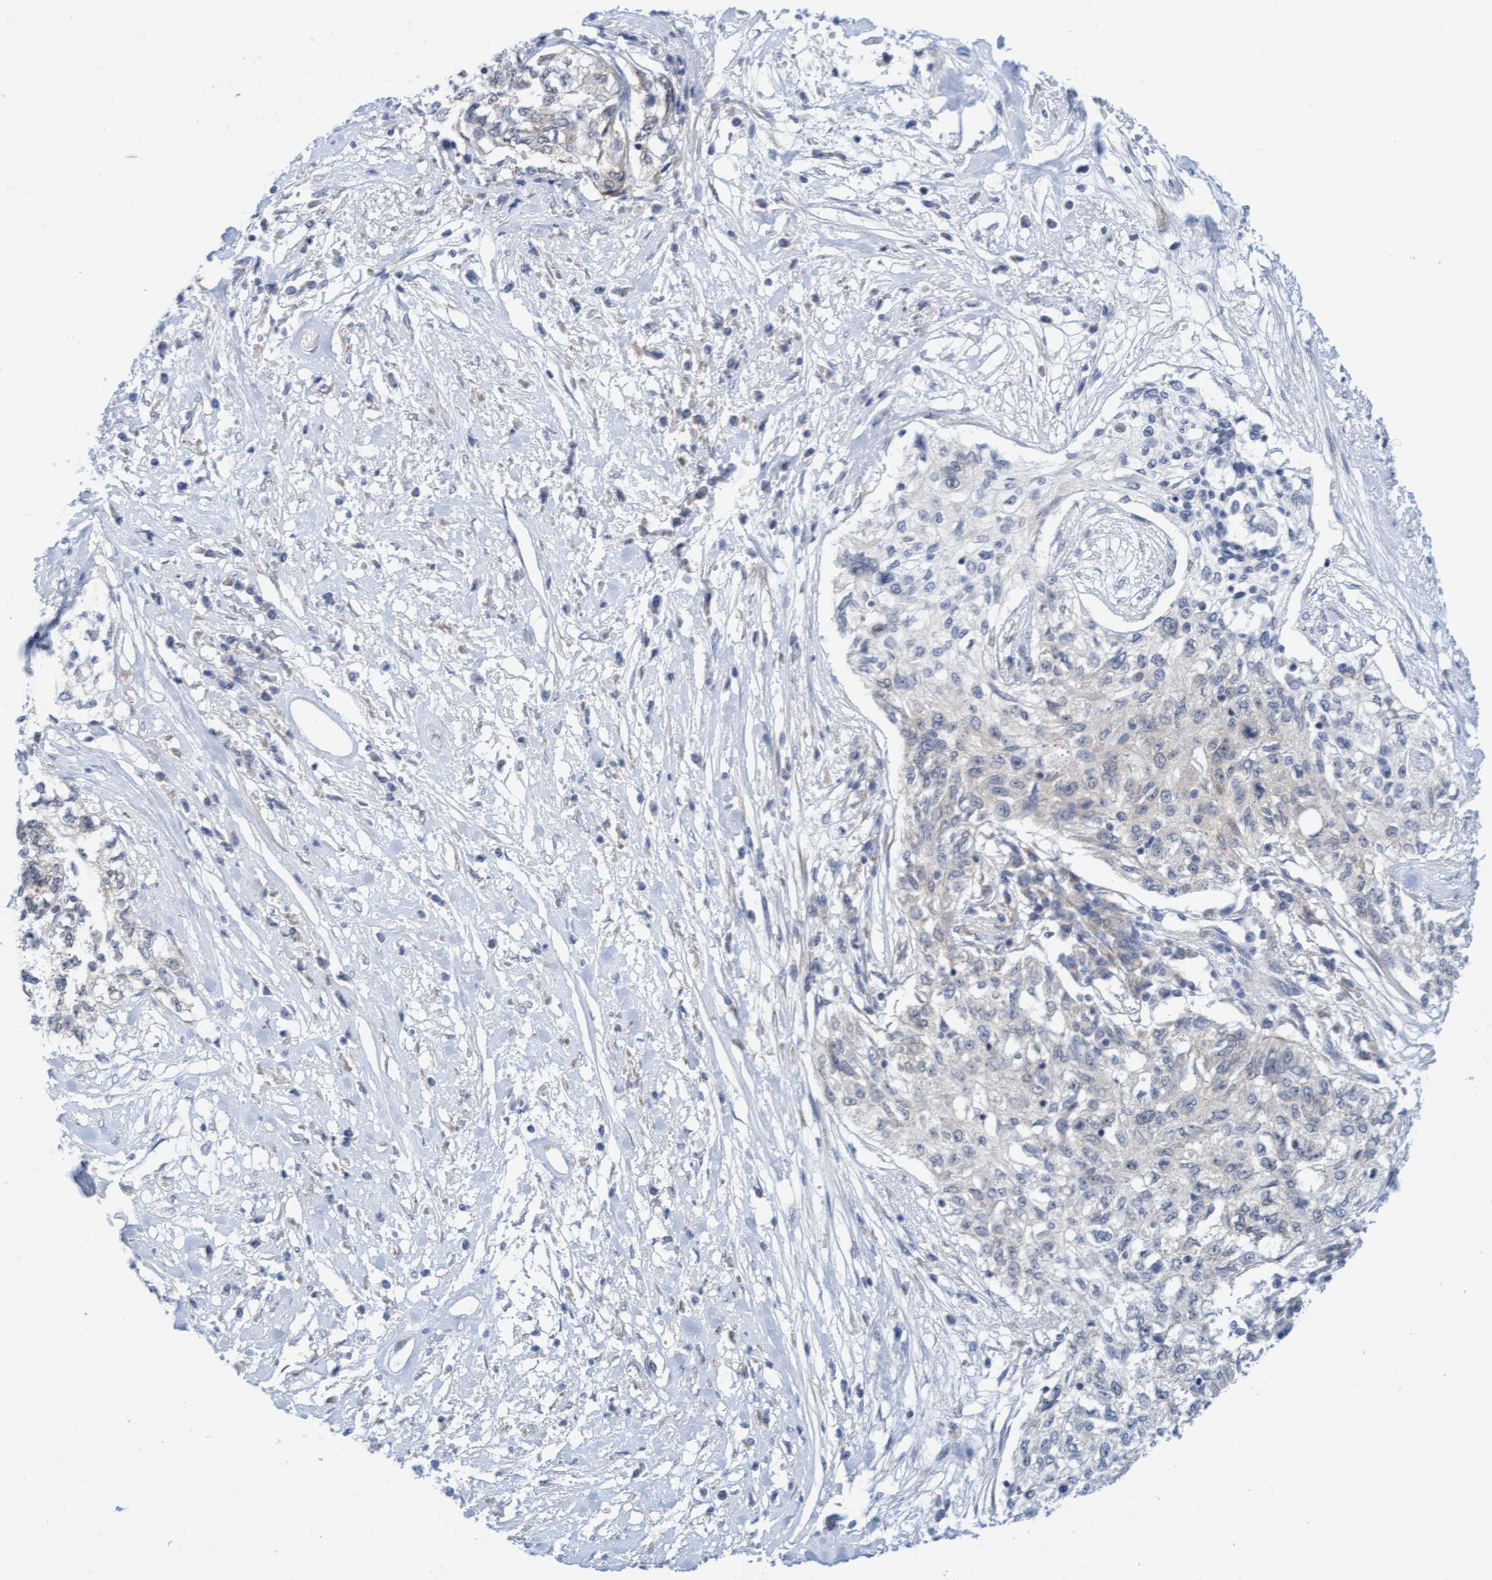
{"staining": {"intensity": "negative", "quantity": "none", "location": "none"}, "tissue": "cervical cancer", "cell_type": "Tumor cells", "image_type": "cancer", "snomed": [{"axis": "morphology", "description": "Squamous cell carcinoma, NOS"}, {"axis": "topography", "description": "Cervix"}], "caption": "The image exhibits no staining of tumor cells in cervical cancer (squamous cell carcinoma).", "gene": "AMZ2", "patient": {"sex": "female", "age": 57}}